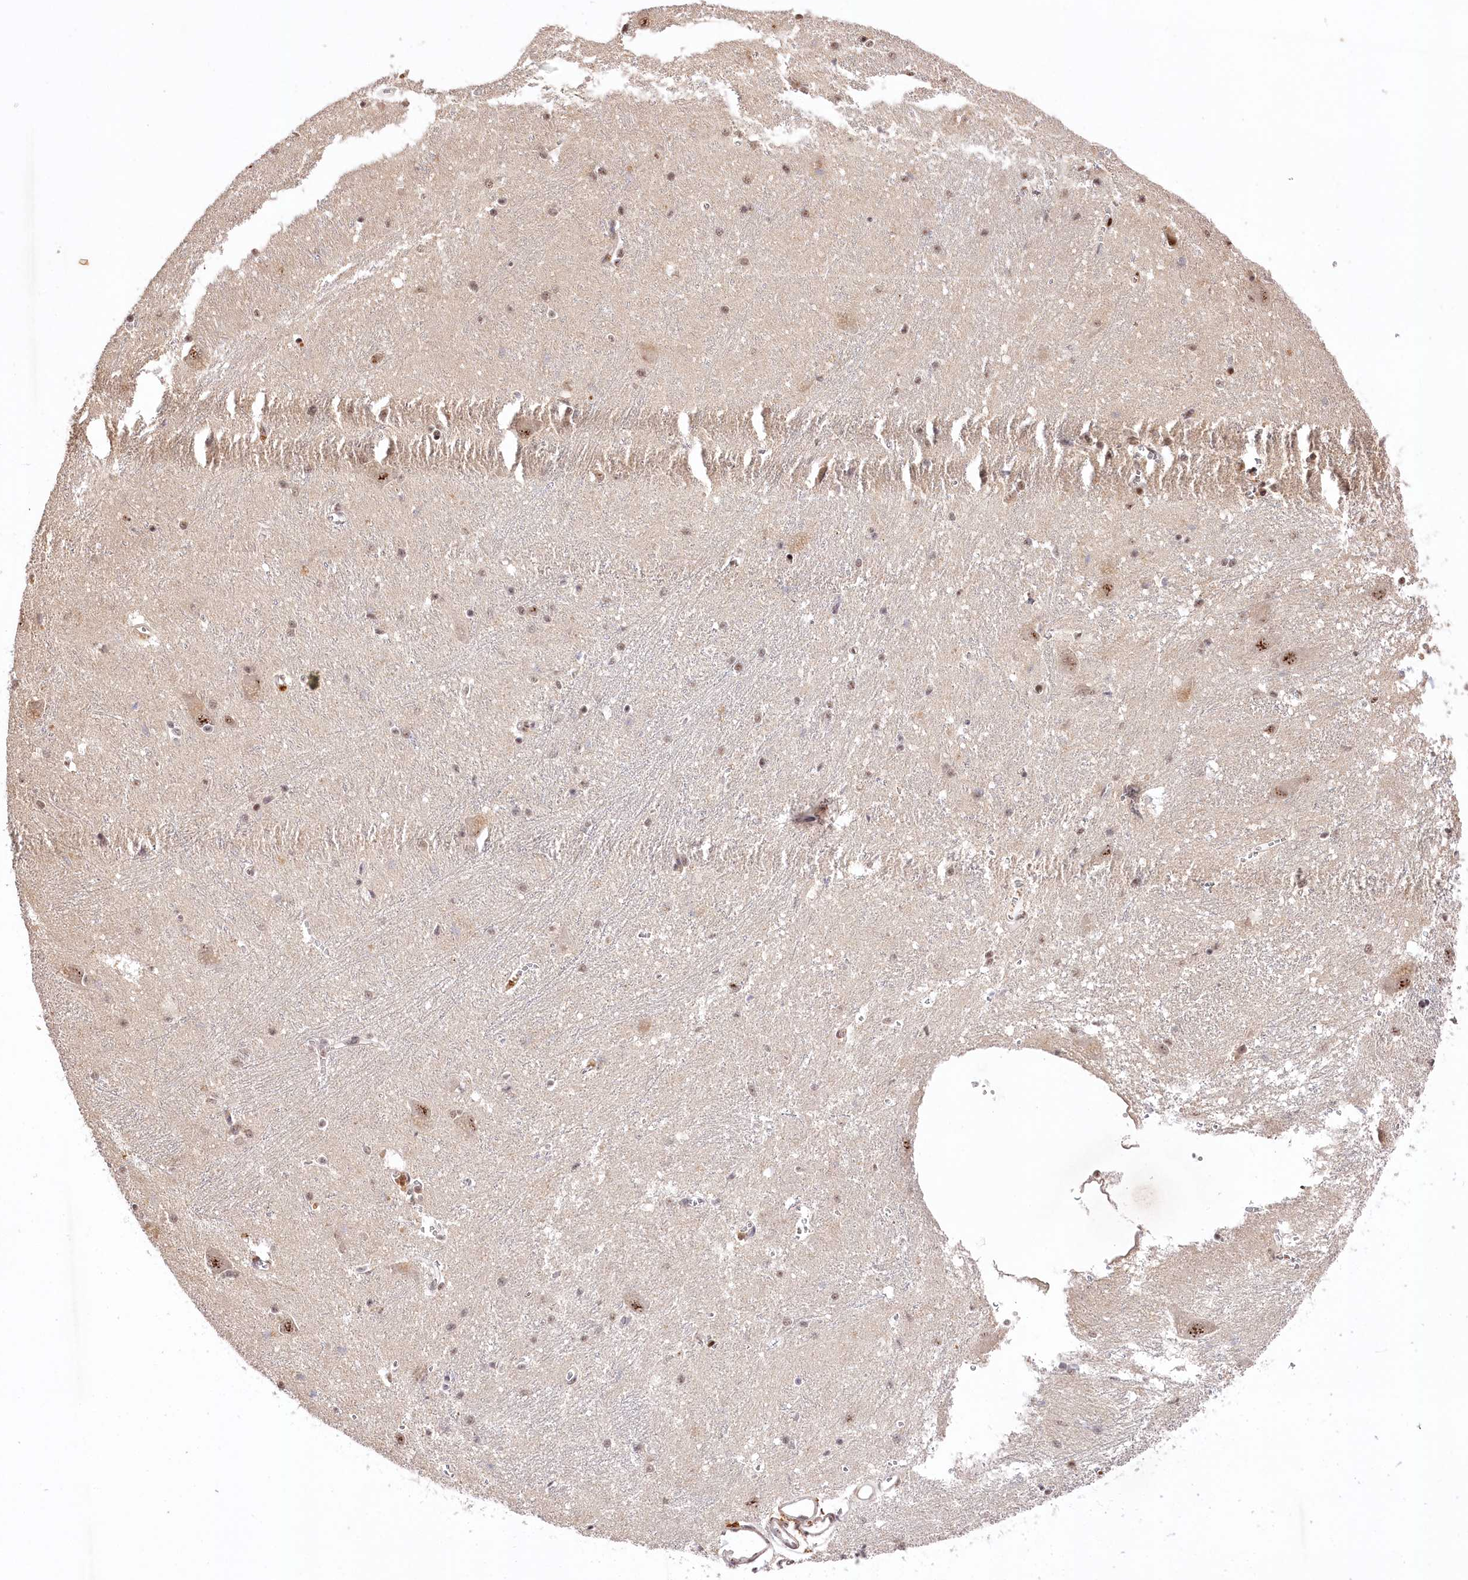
{"staining": {"intensity": "weak", "quantity": "<25%", "location": "nuclear"}, "tissue": "caudate", "cell_type": "Glial cells", "image_type": "normal", "snomed": [{"axis": "morphology", "description": "Normal tissue, NOS"}, {"axis": "topography", "description": "Lateral ventricle wall"}], "caption": "Immunohistochemistry (IHC) micrograph of normal human caudate stained for a protein (brown), which demonstrates no staining in glial cells. Nuclei are stained in blue.", "gene": "PYROXD1", "patient": {"sex": "male", "age": 37}}